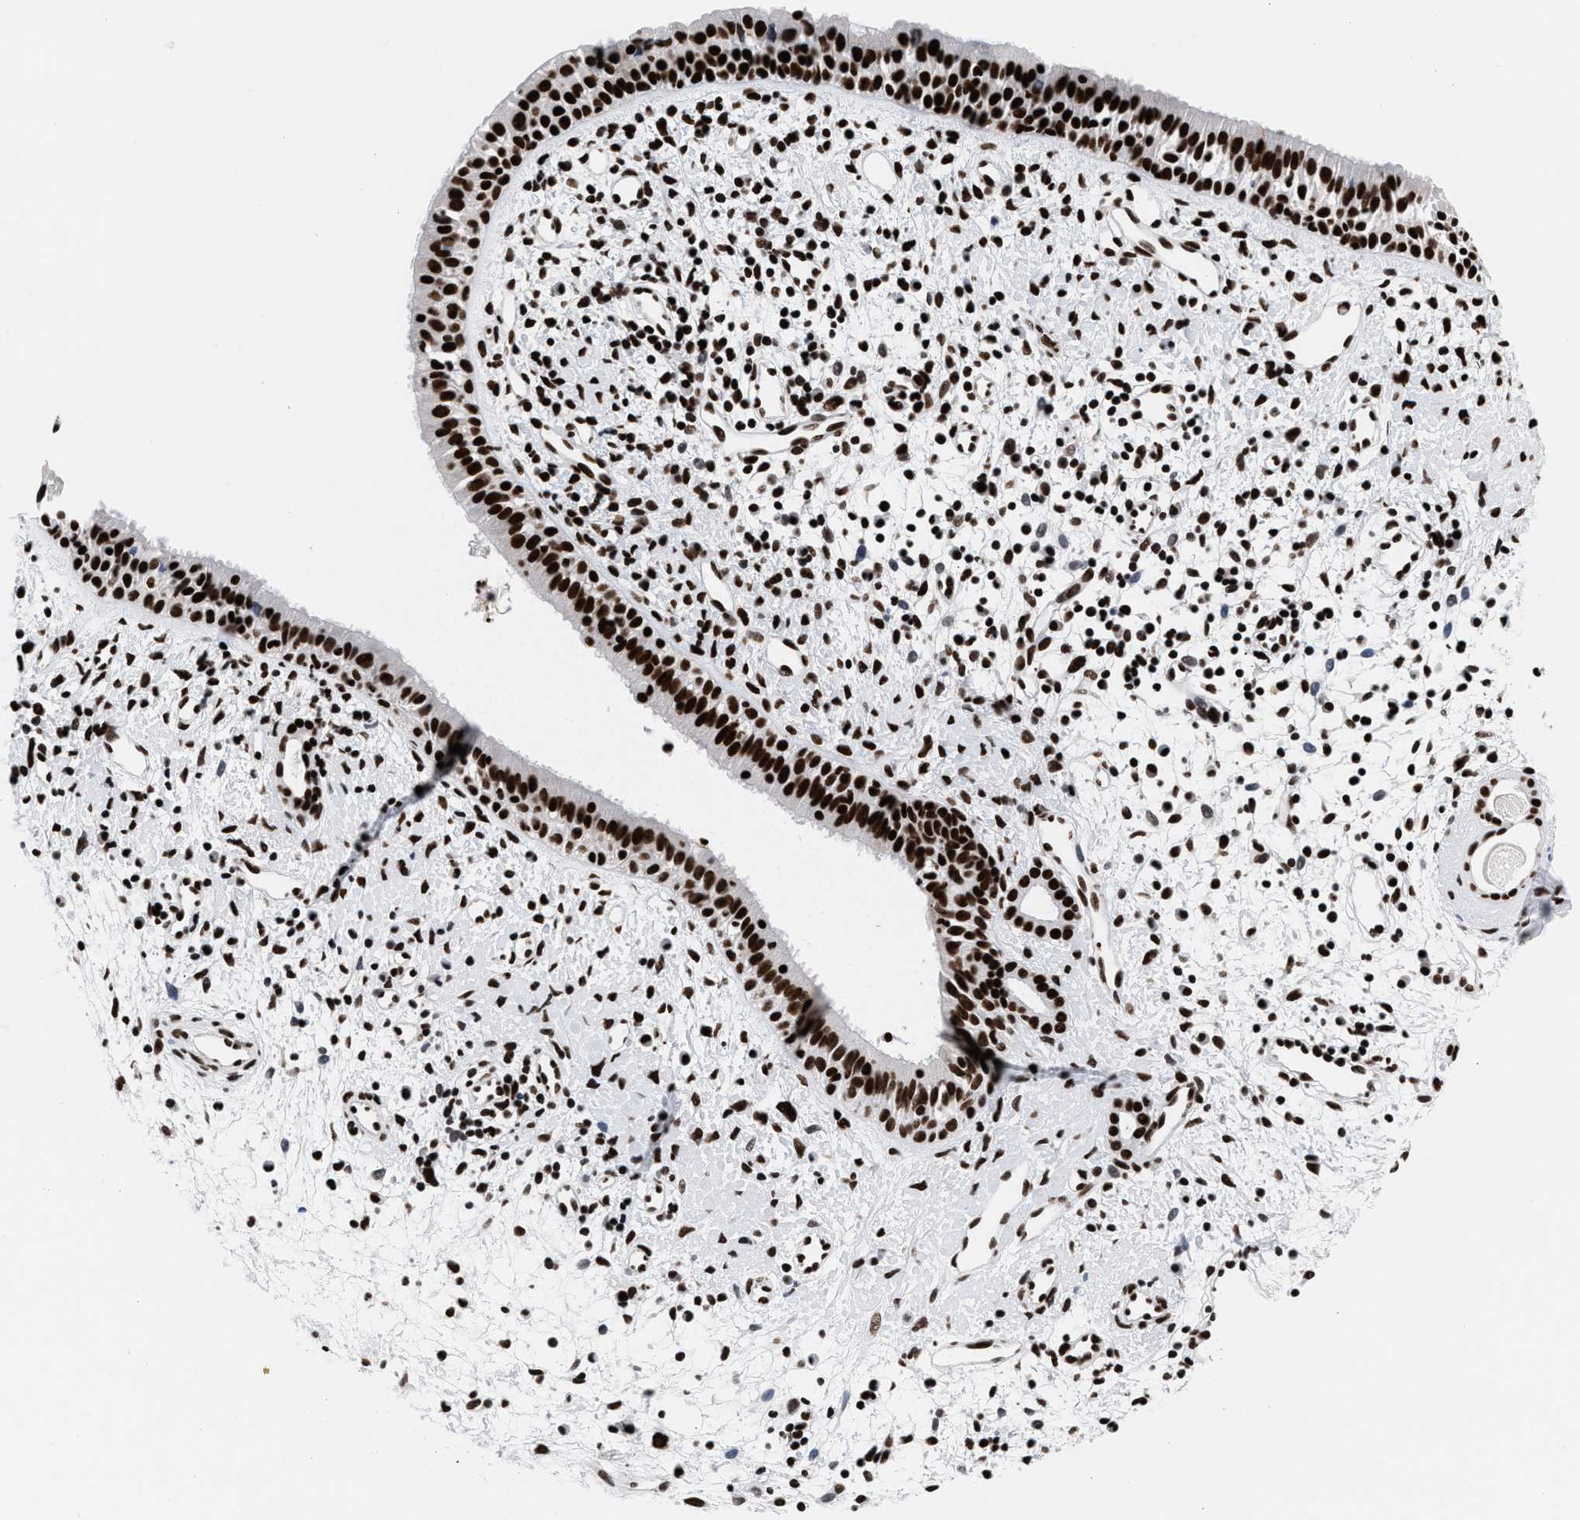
{"staining": {"intensity": "strong", "quantity": ">75%", "location": "nuclear"}, "tissue": "nasopharynx", "cell_type": "Respiratory epithelial cells", "image_type": "normal", "snomed": [{"axis": "morphology", "description": "Normal tissue, NOS"}, {"axis": "topography", "description": "Nasopharynx"}], "caption": "Brown immunohistochemical staining in unremarkable human nasopharynx demonstrates strong nuclear positivity in approximately >75% of respiratory epithelial cells. Immunohistochemistry (ihc) stains the protein in brown and the nuclei are stained blue.", "gene": "RAD21", "patient": {"sex": "male", "age": 22}}